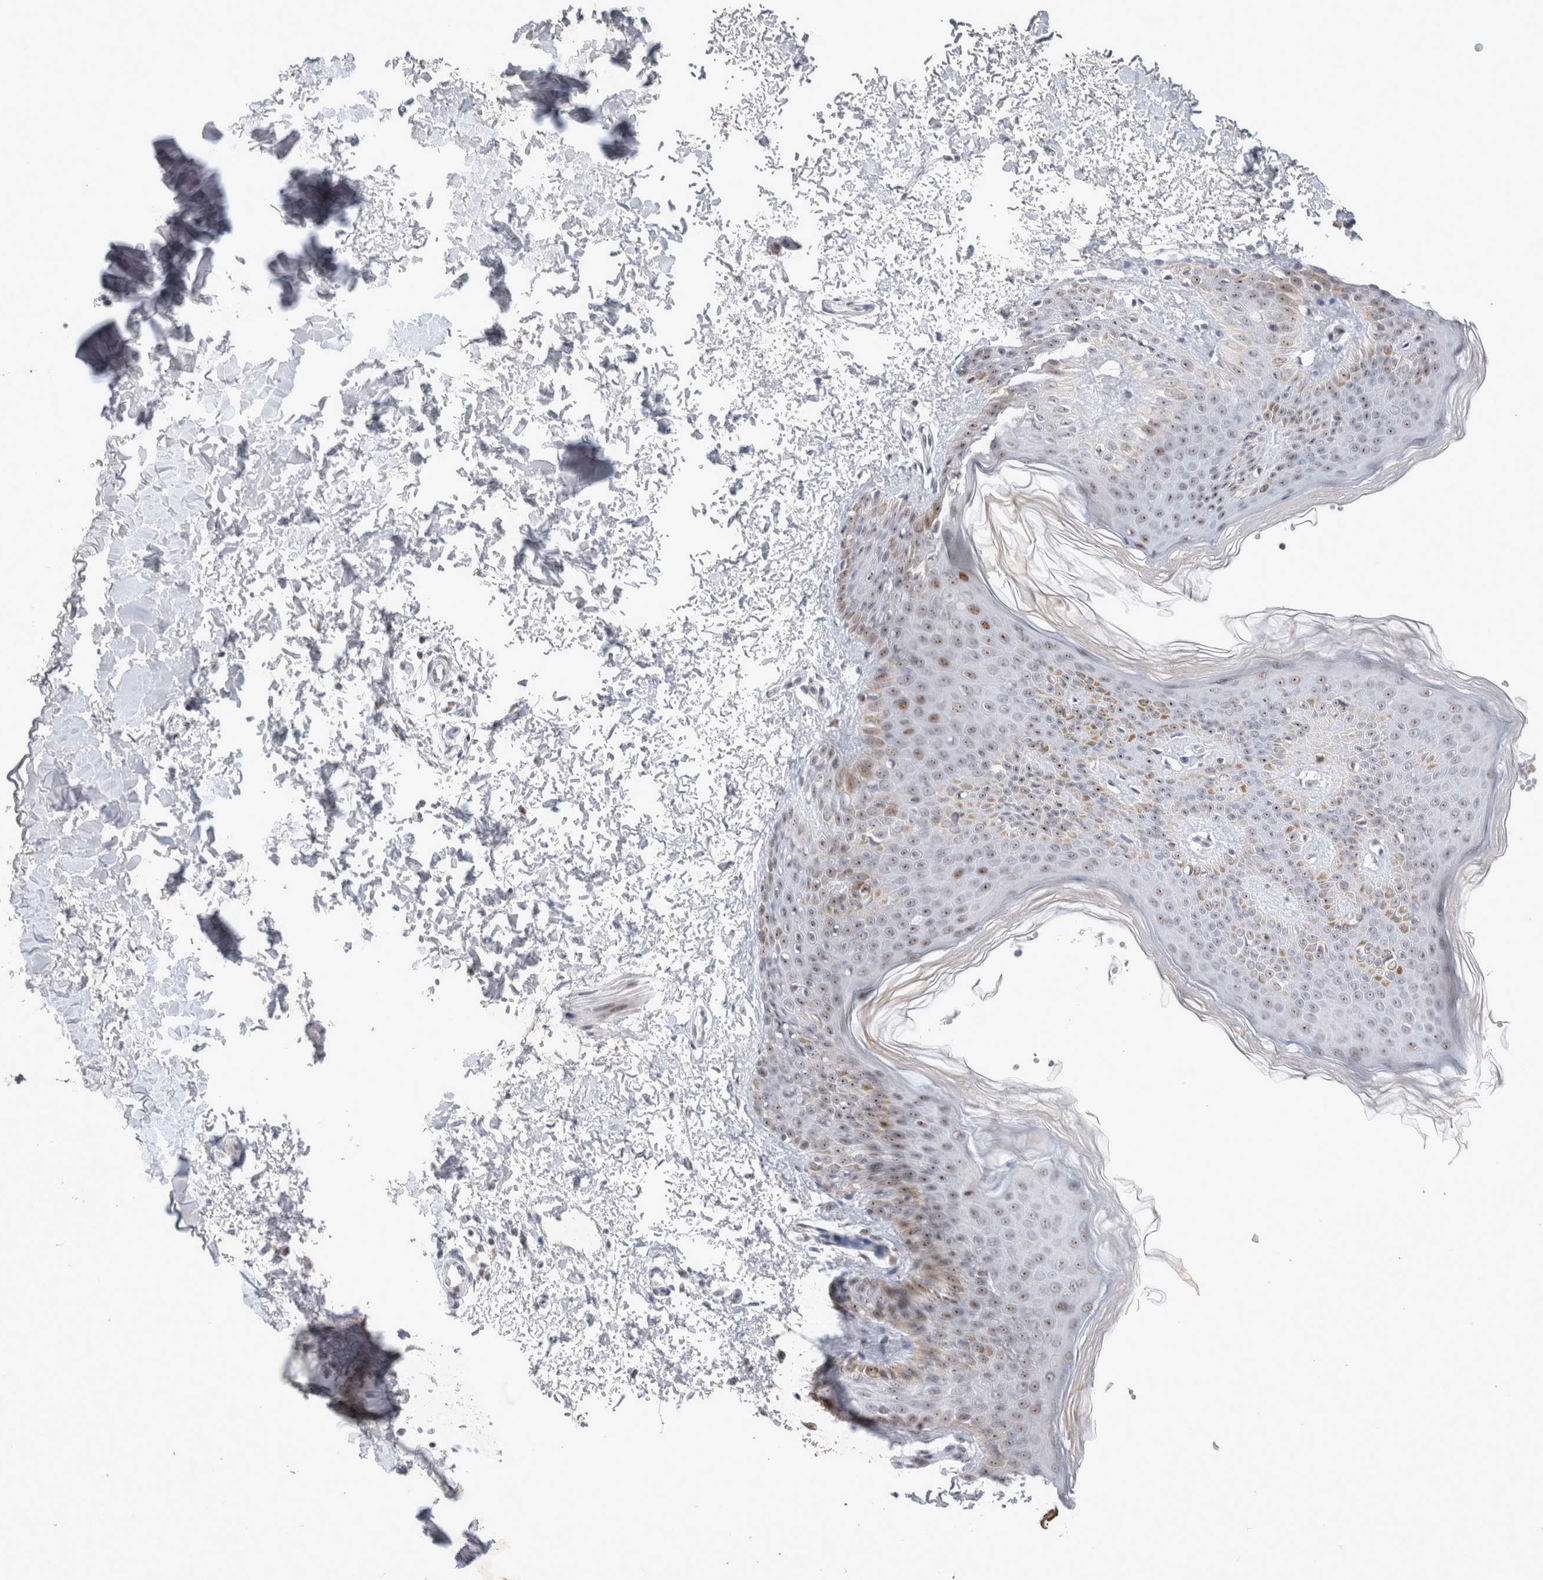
{"staining": {"intensity": "negative", "quantity": "none", "location": "none"}, "tissue": "skin", "cell_type": "Fibroblasts", "image_type": "normal", "snomed": [{"axis": "morphology", "description": "Normal tissue, NOS"}, {"axis": "morphology", "description": "Neoplasm, benign, NOS"}, {"axis": "topography", "description": "Skin"}, {"axis": "topography", "description": "Soft tissue"}], "caption": "Protein analysis of unremarkable skin exhibits no significant positivity in fibroblasts. (DAB immunohistochemistry with hematoxylin counter stain).", "gene": "MRPL37", "patient": {"sex": "male", "age": 26}}